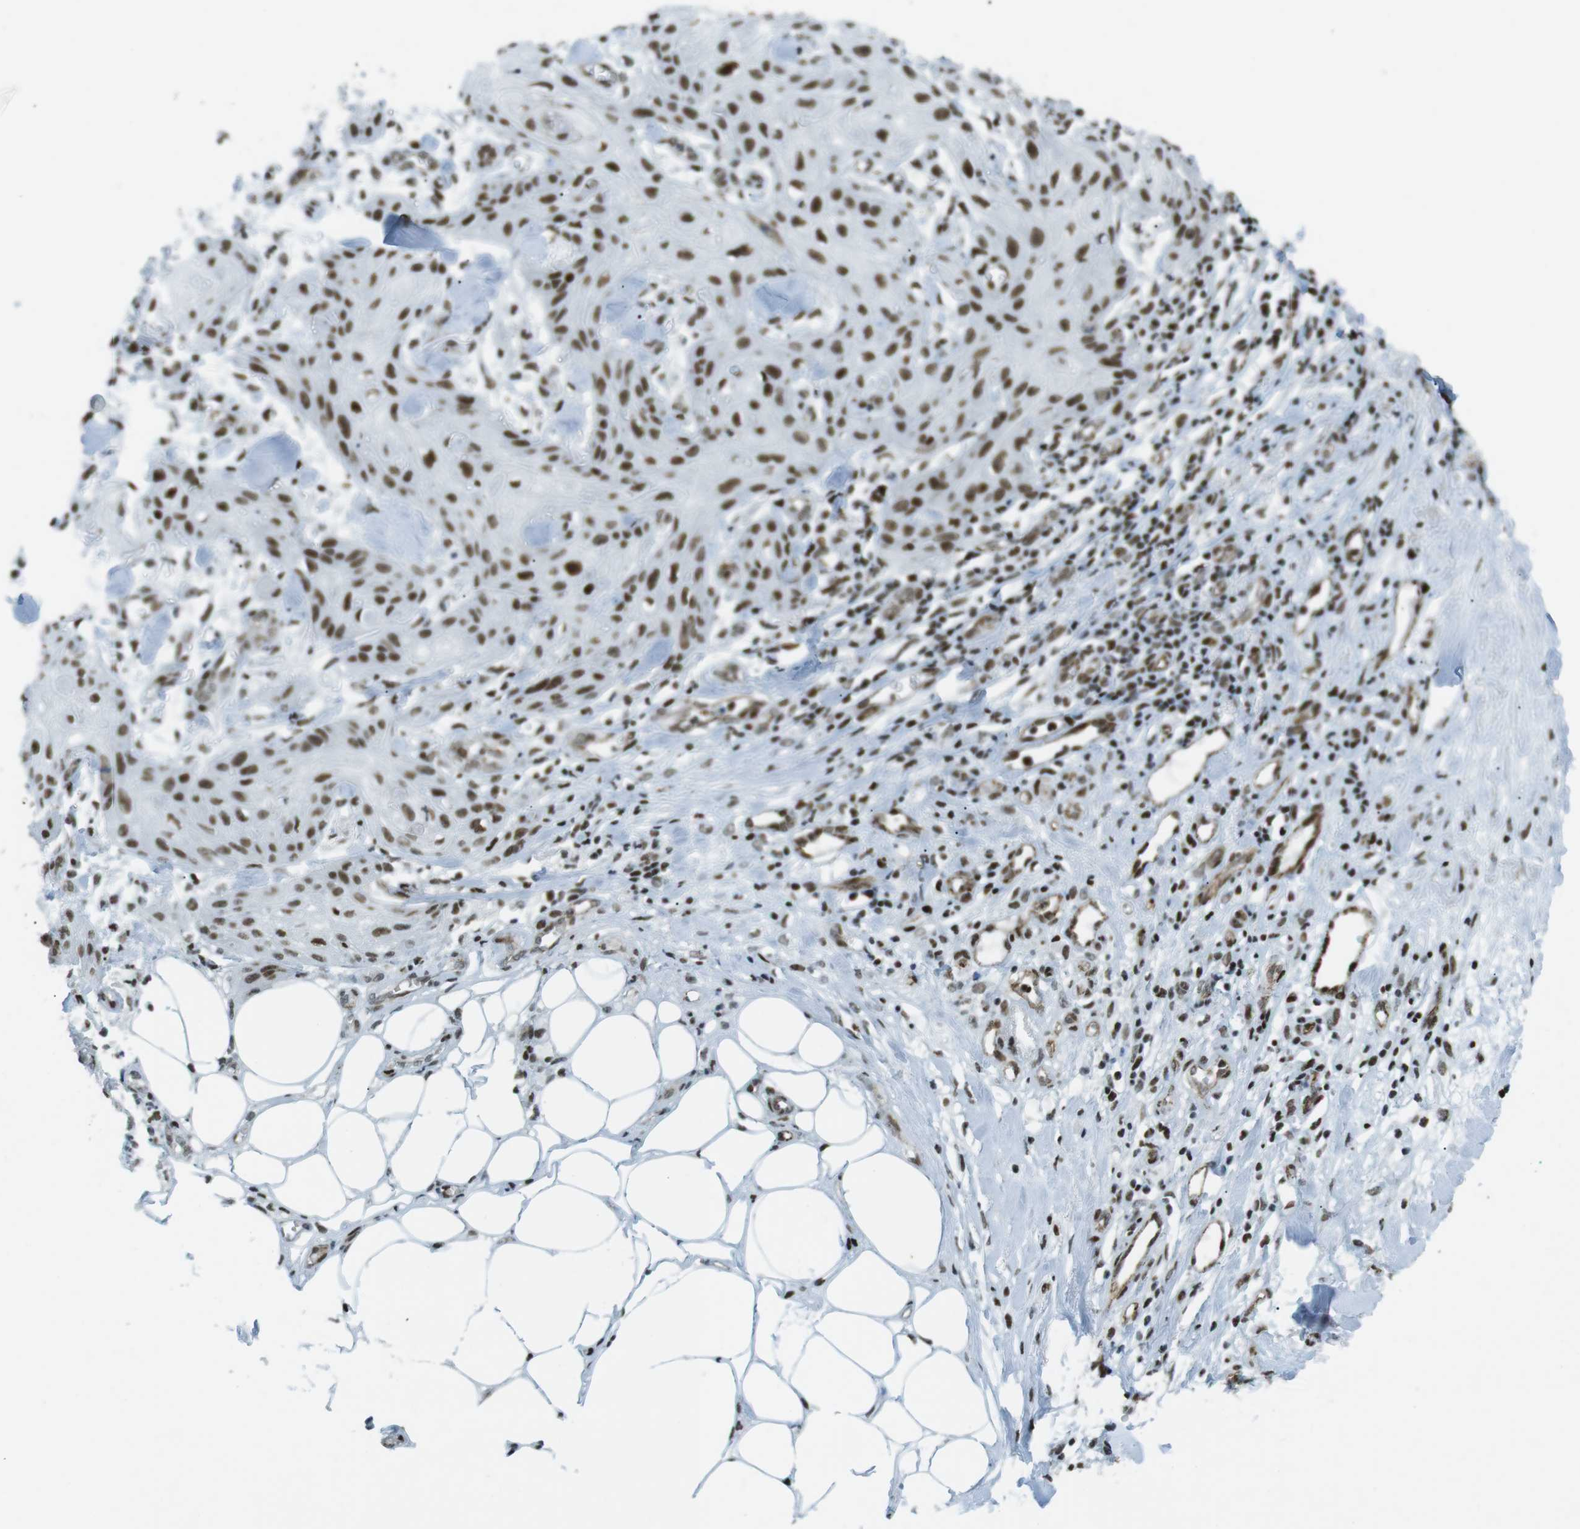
{"staining": {"intensity": "strong", "quantity": ">75%", "location": "nuclear"}, "tissue": "skin cancer", "cell_type": "Tumor cells", "image_type": "cancer", "snomed": [{"axis": "morphology", "description": "Squamous cell carcinoma, NOS"}, {"axis": "topography", "description": "Skin"}], "caption": "This micrograph displays skin cancer (squamous cell carcinoma) stained with immunohistochemistry (IHC) to label a protein in brown. The nuclear of tumor cells show strong positivity for the protein. Nuclei are counter-stained blue.", "gene": "ARID1A", "patient": {"sex": "male", "age": 74}}